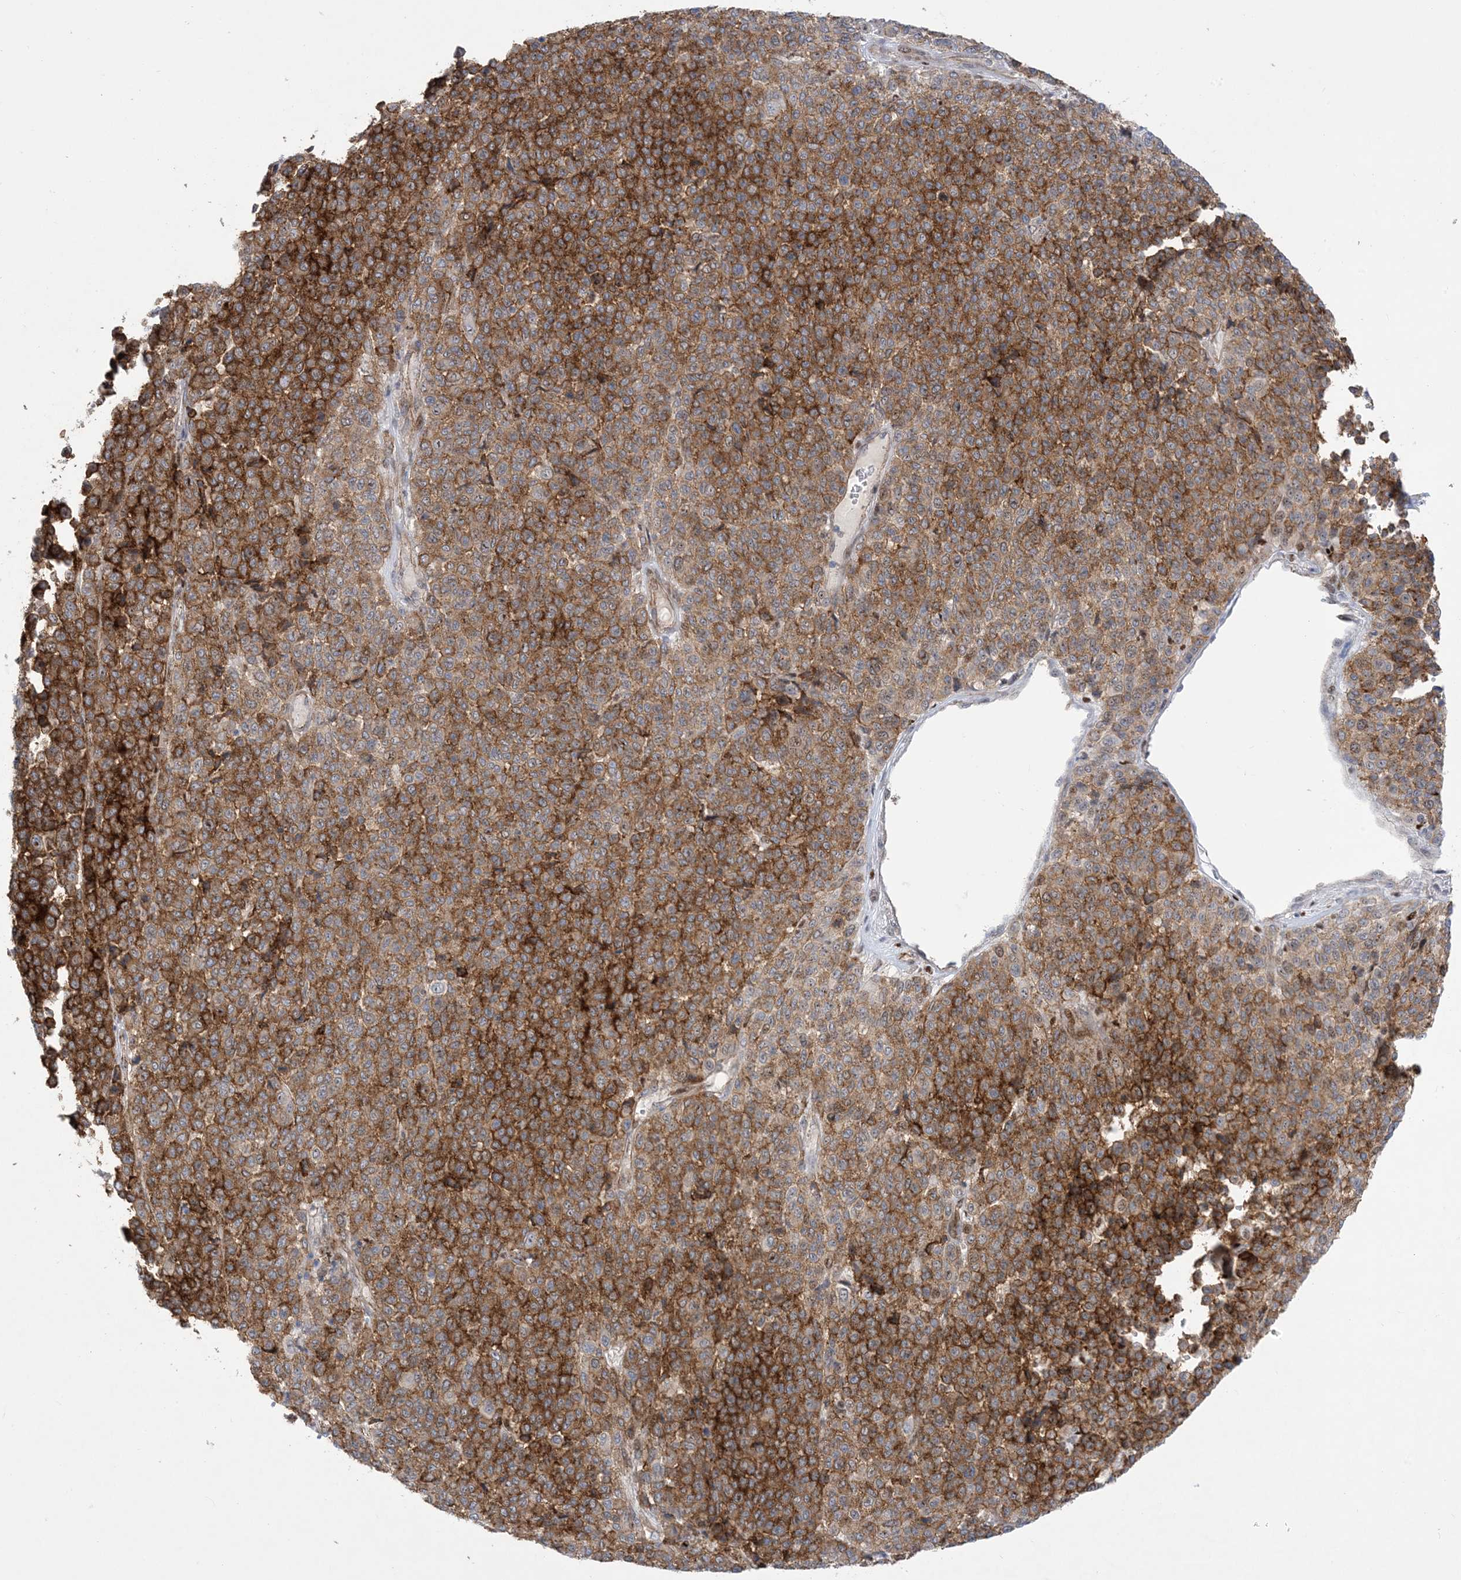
{"staining": {"intensity": "strong", "quantity": ">75%", "location": "cytoplasmic/membranous"}, "tissue": "melanoma", "cell_type": "Tumor cells", "image_type": "cancer", "snomed": [{"axis": "morphology", "description": "Malignant melanoma, Metastatic site"}, {"axis": "topography", "description": "Pancreas"}], "caption": "IHC (DAB (3,3'-diaminobenzidine)) staining of human melanoma exhibits strong cytoplasmic/membranous protein positivity in approximately >75% of tumor cells. (Stains: DAB in brown, nuclei in blue, Microscopy: brightfield microscopy at high magnification).", "gene": "MARS2", "patient": {"sex": "female", "age": 30}}